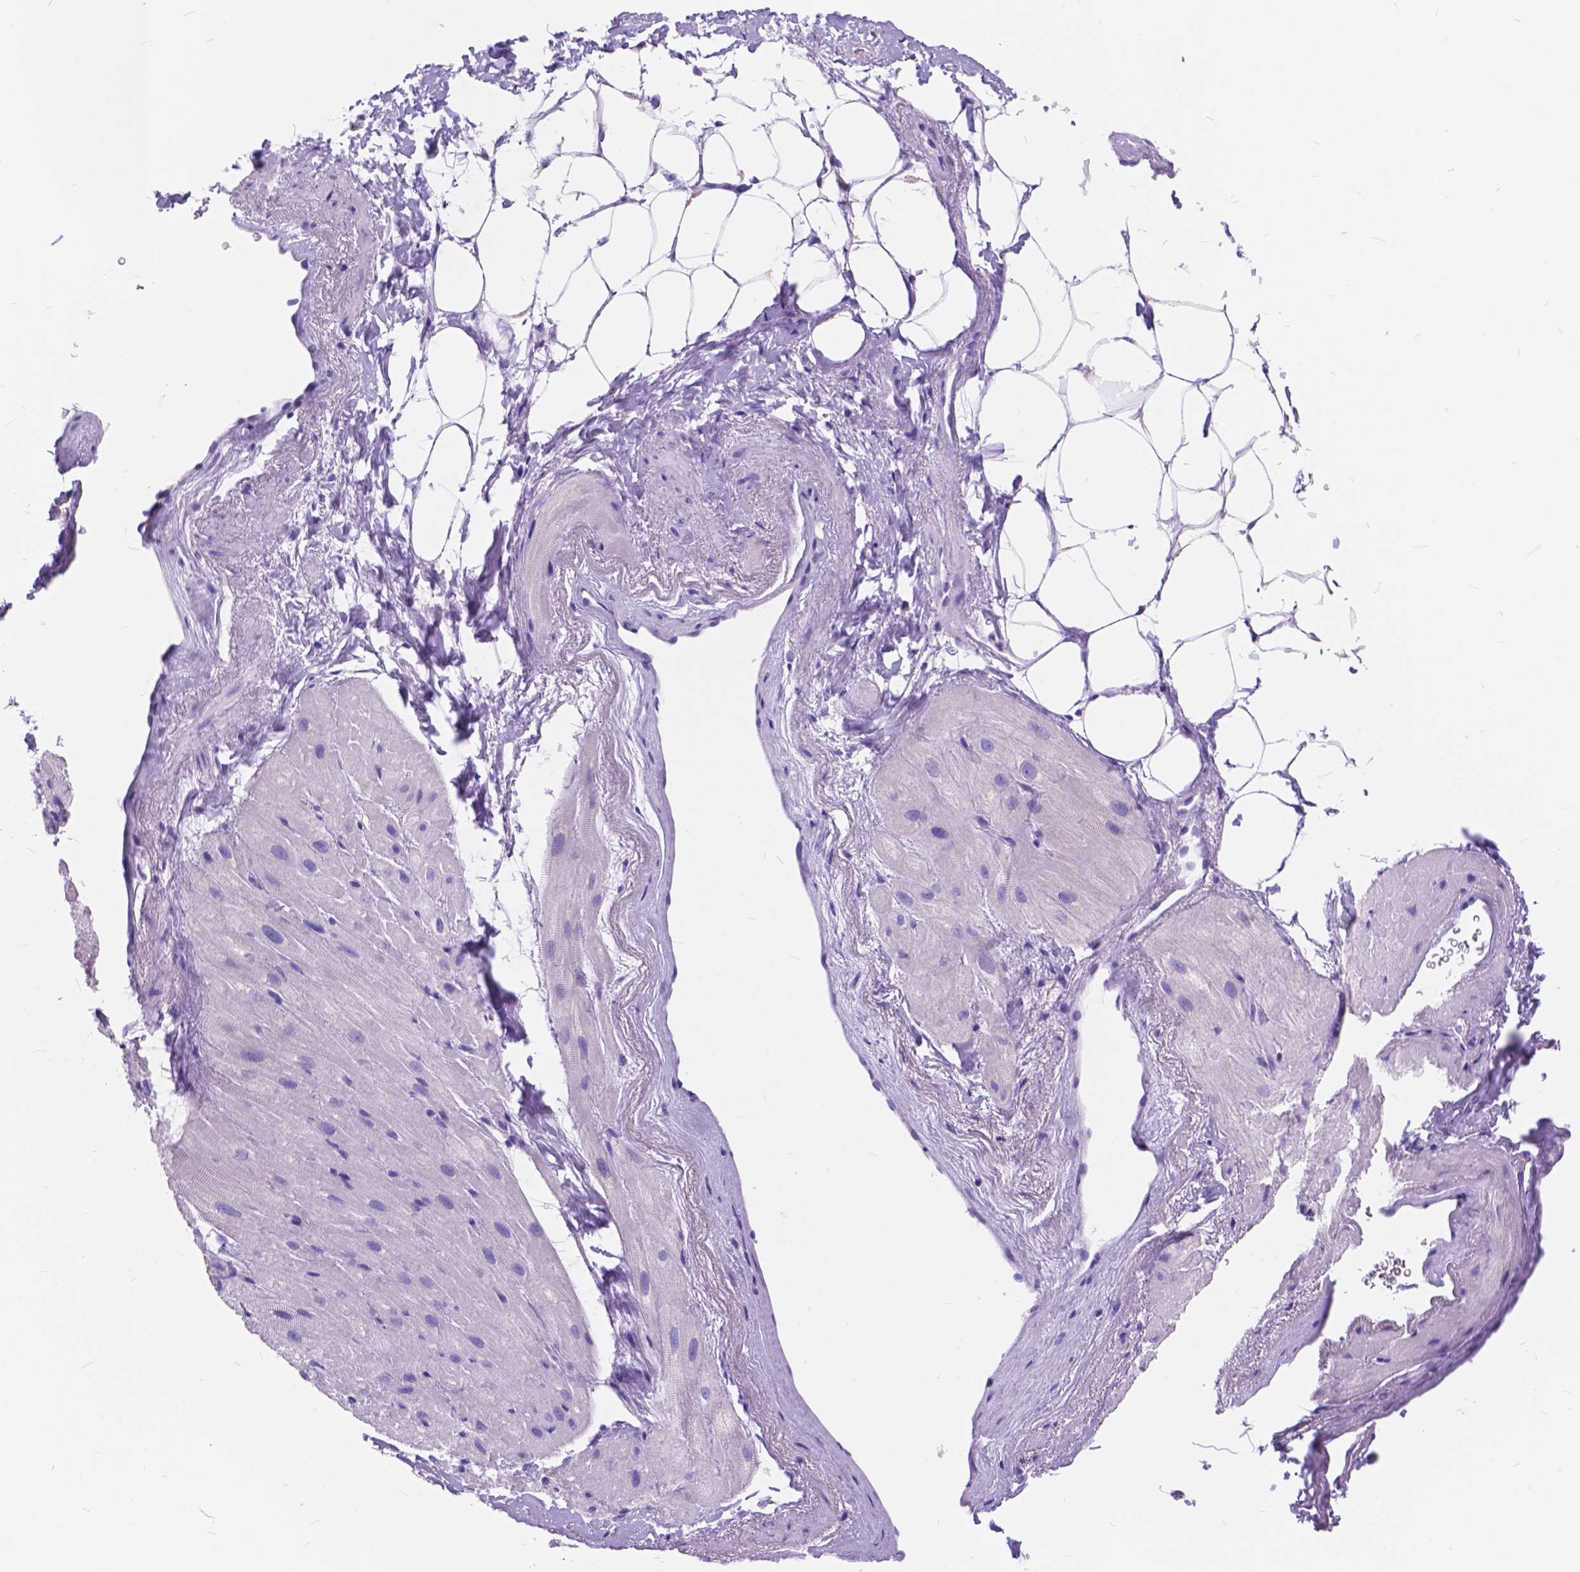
{"staining": {"intensity": "negative", "quantity": "none", "location": "none"}, "tissue": "heart muscle", "cell_type": "Cardiomyocytes", "image_type": "normal", "snomed": [{"axis": "morphology", "description": "Normal tissue, NOS"}, {"axis": "topography", "description": "Heart"}], "caption": "Unremarkable heart muscle was stained to show a protein in brown. There is no significant positivity in cardiomyocytes. (Stains: DAB (3,3'-diaminobenzidine) immunohistochemistry (IHC) with hematoxylin counter stain, Microscopy: brightfield microscopy at high magnification).", "gene": "FOXL2", "patient": {"sex": "male", "age": 62}}